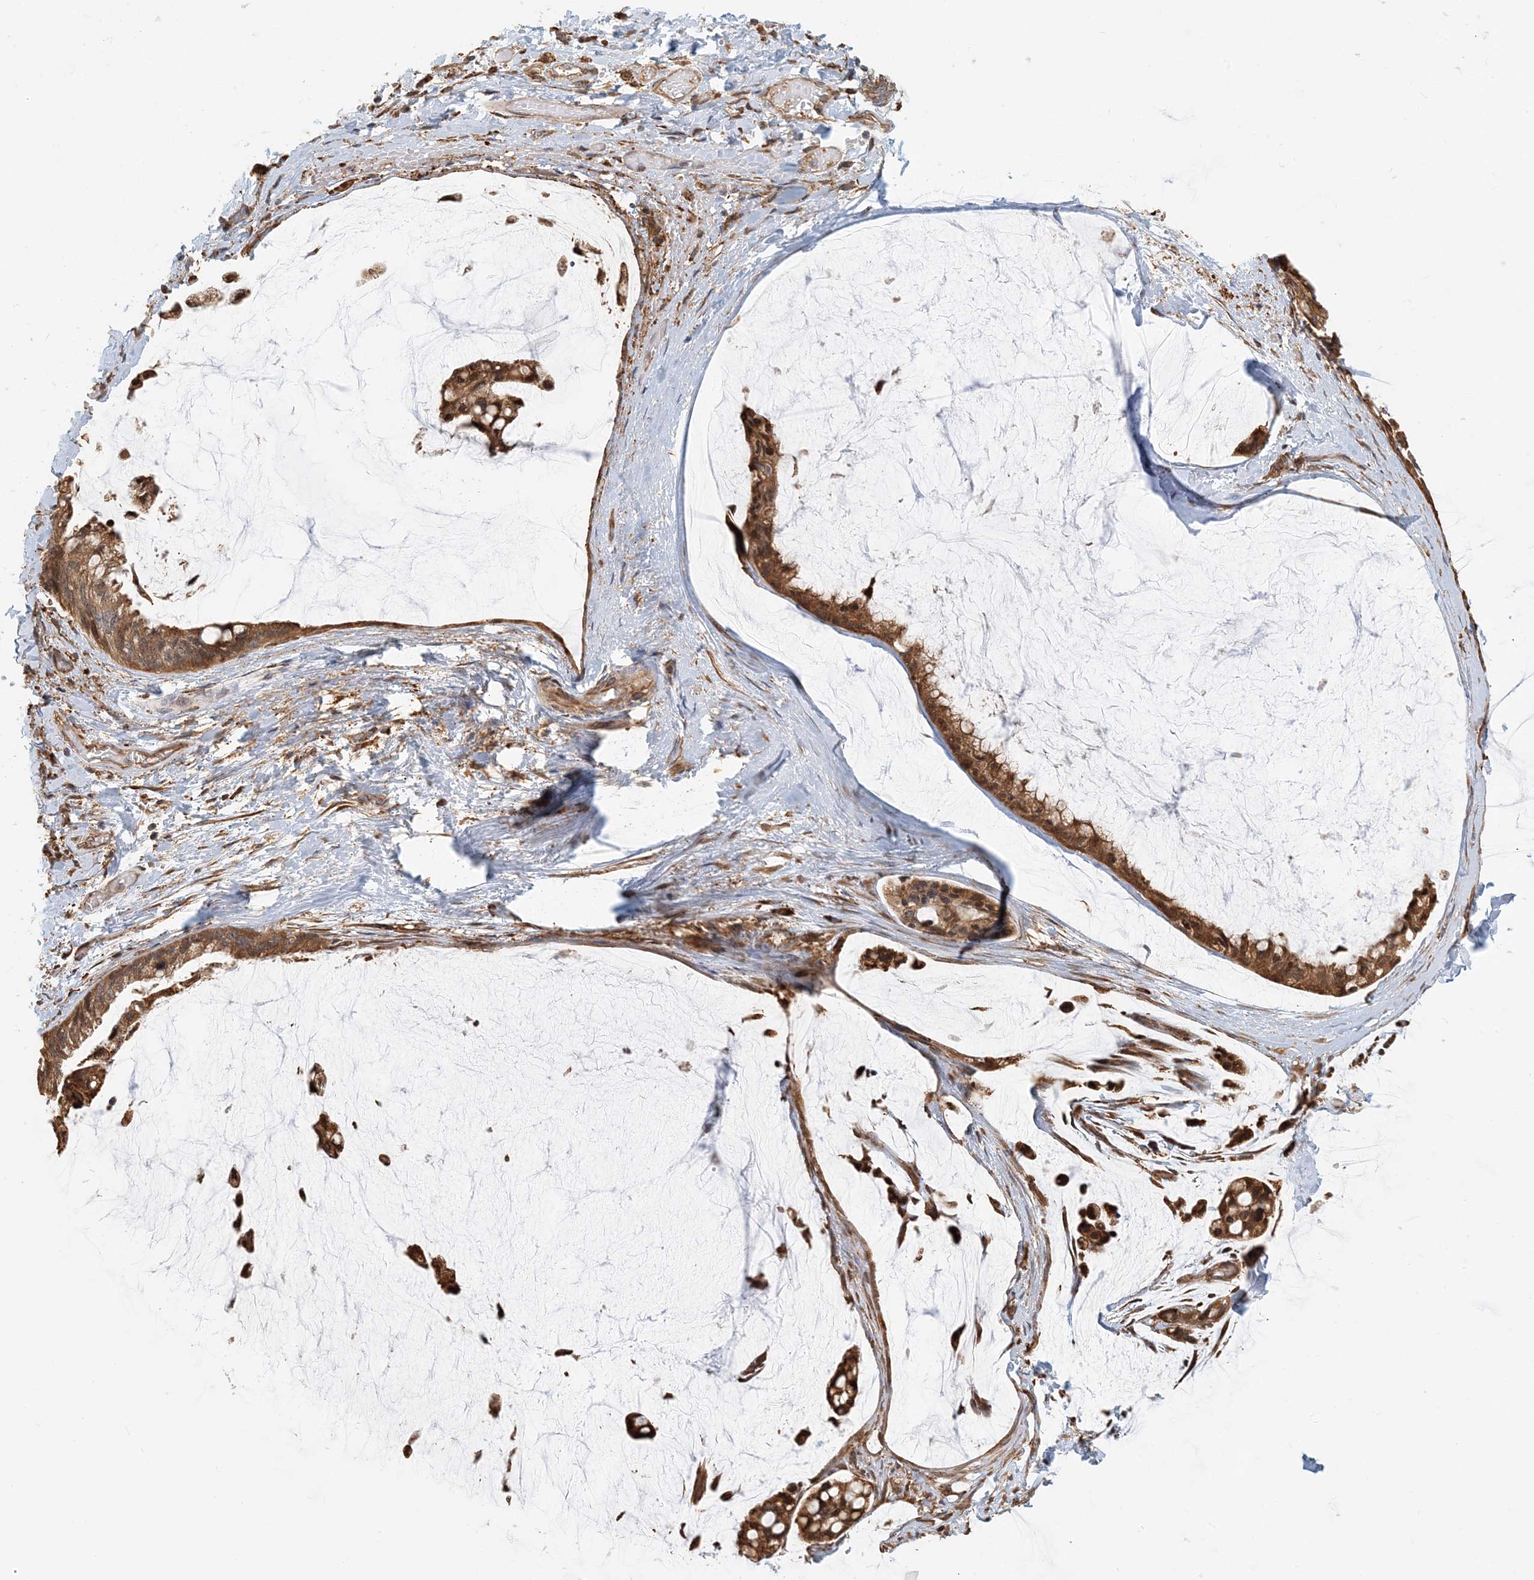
{"staining": {"intensity": "moderate", "quantity": ">75%", "location": "cytoplasmic/membranous"}, "tissue": "ovarian cancer", "cell_type": "Tumor cells", "image_type": "cancer", "snomed": [{"axis": "morphology", "description": "Cystadenocarcinoma, mucinous, NOS"}, {"axis": "topography", "description": "Ovary"}], "caption": "Mucinous cystadenocarcinoma (ovarian) tissue reveals moderate cytoplasmic/membranous staining in about >75% of tumor cells (Stains: DAB (3,3'-diaminobenzidine) in brown, nuclei in blue, Microscopy: brightfield microscopy at high magnification).", "gene": "HNMT", "patient": {"sex": "female", "age": 39}}